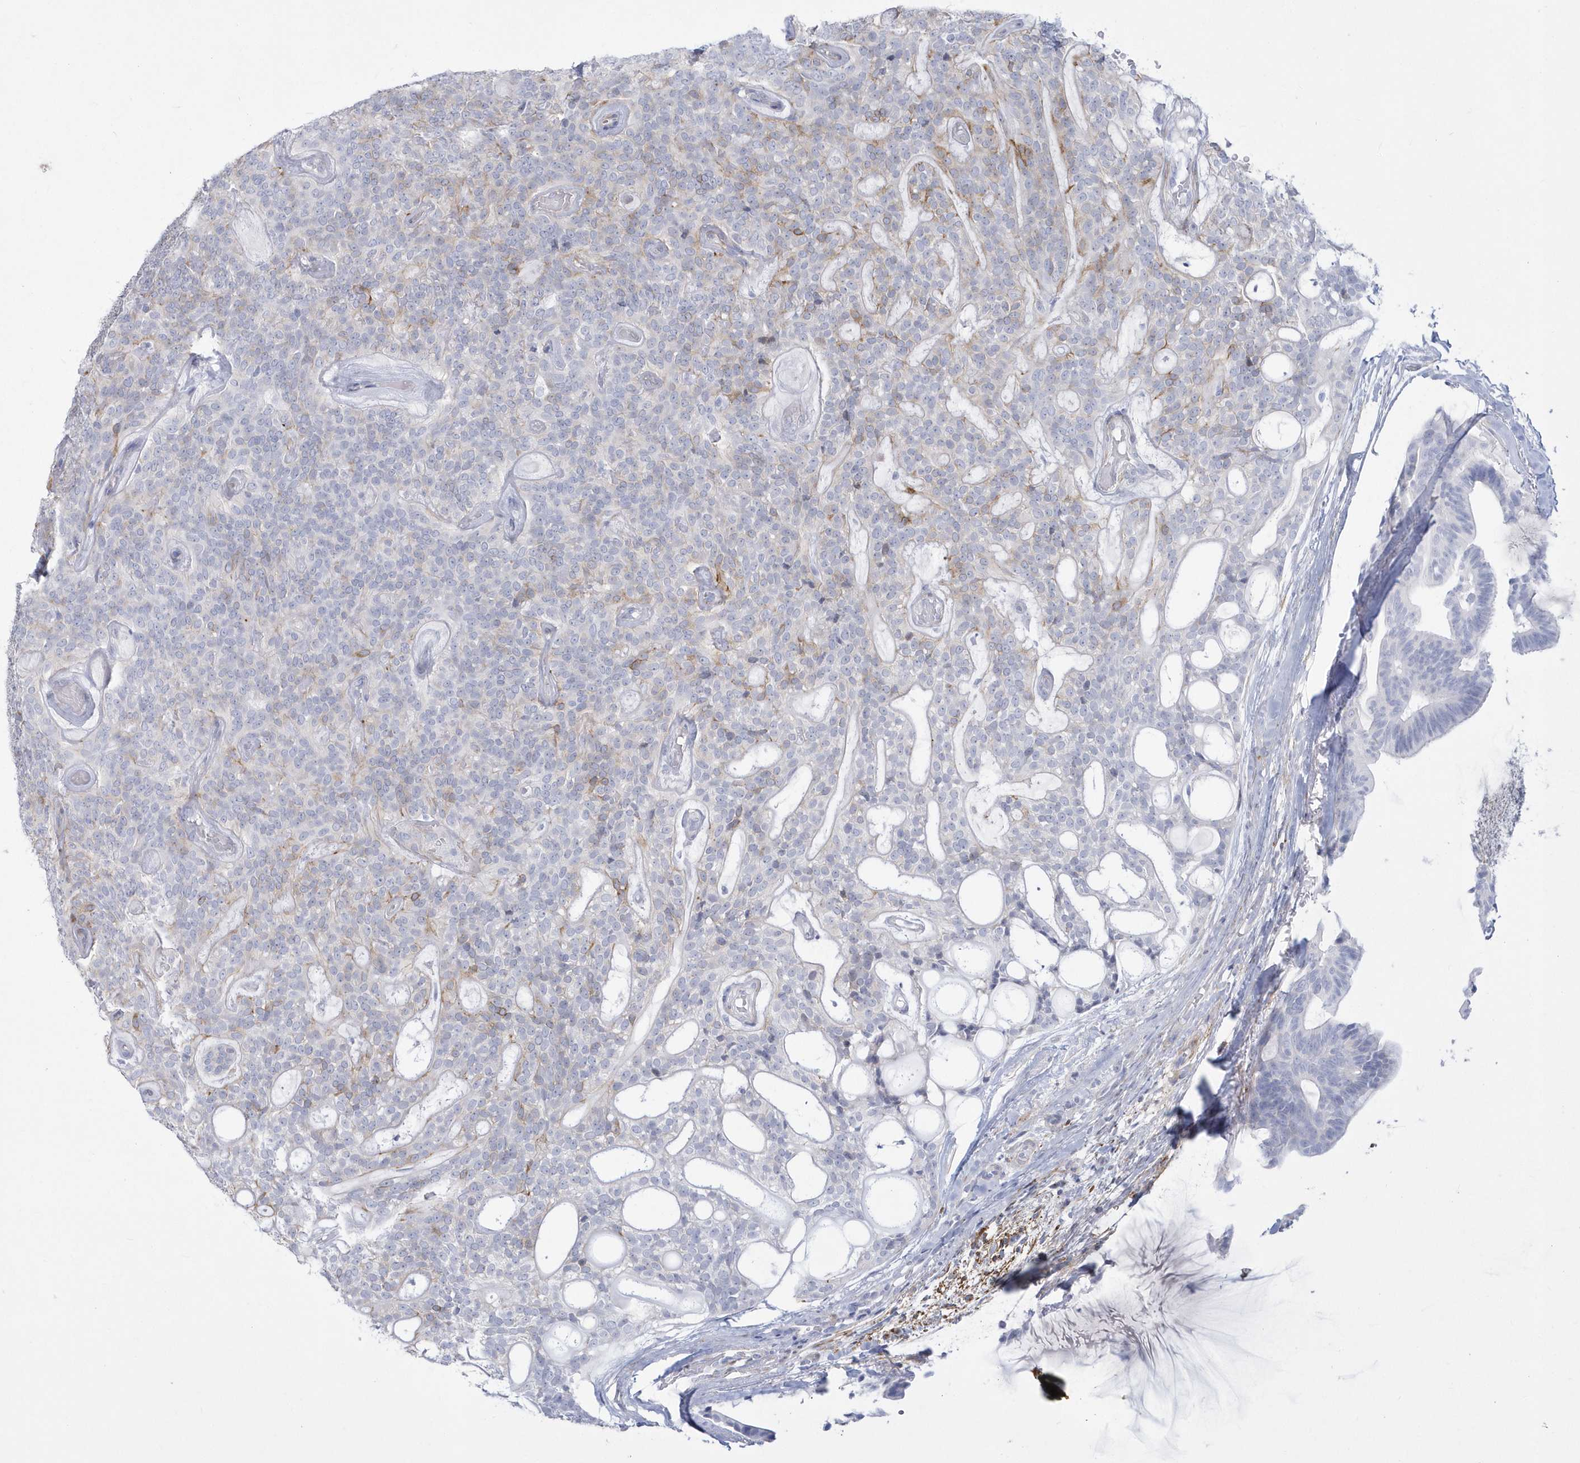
{"staining": {"intensity": "moderate", "quantity": "<25%", "location": "cytoplasmic/membranous"}, "tissue": "head and neck cancer", "cell_type": "Tumor cells", "image_type": "cancer", "snomed": [{"axis": "morphology", "description": "Adenocarcinoma, NOS"}, {"axis": "topography", "description": "Head-Neck"}], "caption": "DAB (3,3'-diaminobenzidine) immunohistochemical staining of human head and neck adenocarcinoma demonstrates moderate cytoplasmic/membranous protein expression in about <25% of tumor cells. The protein of interest is stained brown, and the nuclei are stained in blue (DAB IHC with brightfield microscopy, high magnification).", "gene": "WDR27", "patient": {"sex": "male", "age": 66}}